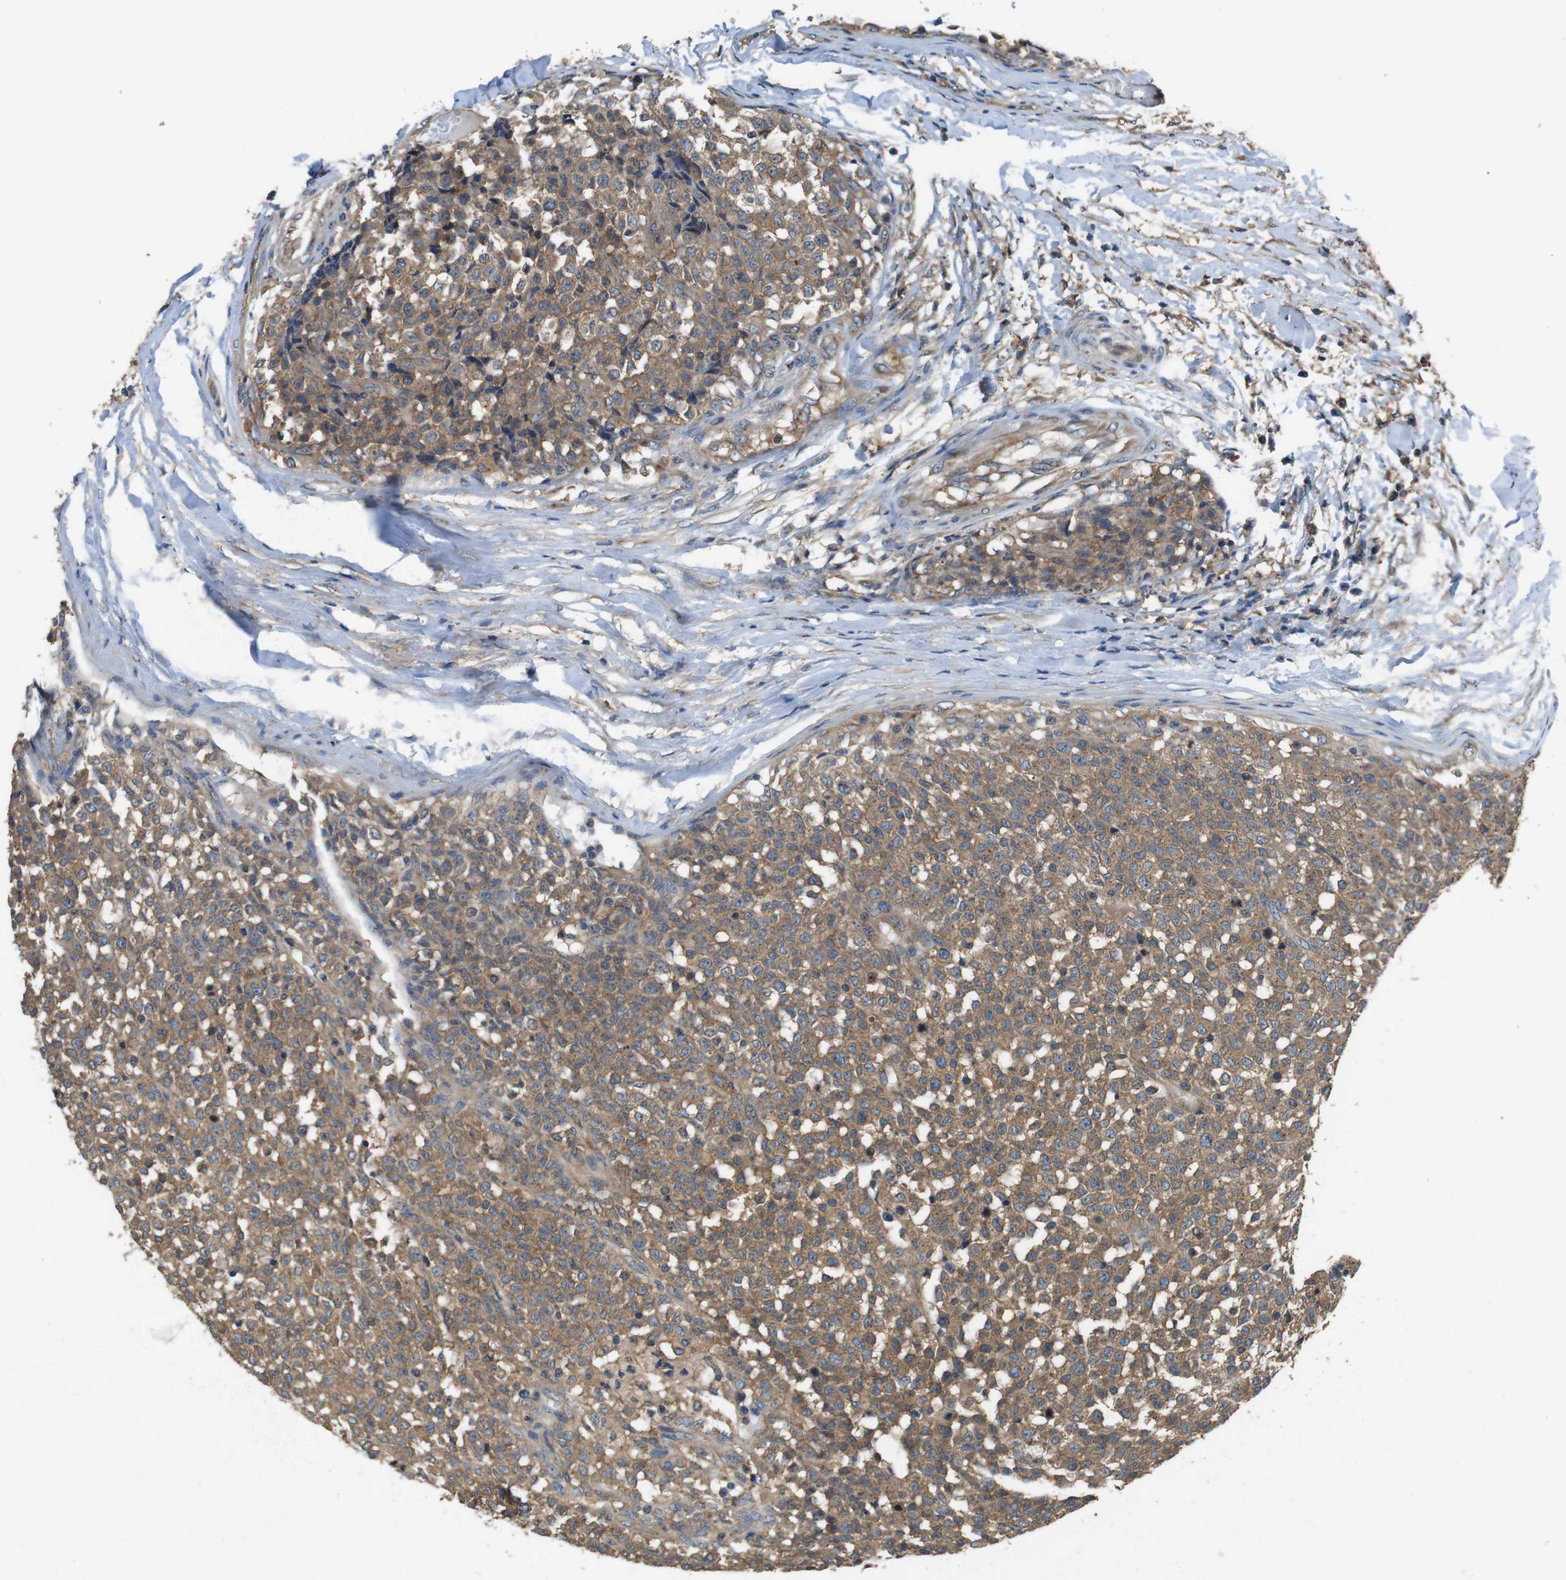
{"staining": {"intensity": "moderate", "quantity": ">75%", "location": "cytoplasmic/membranous"}, "tissue": "testis cancer", "cell_type": "Tumor cells", "image_type": "cancer", "snomed": [{"axis": "morphology", "description": "Seminoma, NOS"}, {"axis": "topography", "description": "Testis"}], "caption": "Seminoma (testis) stained with immunohistochemistry displays moderate cytoplasmic/membranous expression in approximately >75% of tumor cells. Using DAB (brown) and hematoxylin (blue) stains, captured at high magnification using brightfield microscopy.", "gene": "DCTN1", "patient": {"sex": "male", "age": 59}}